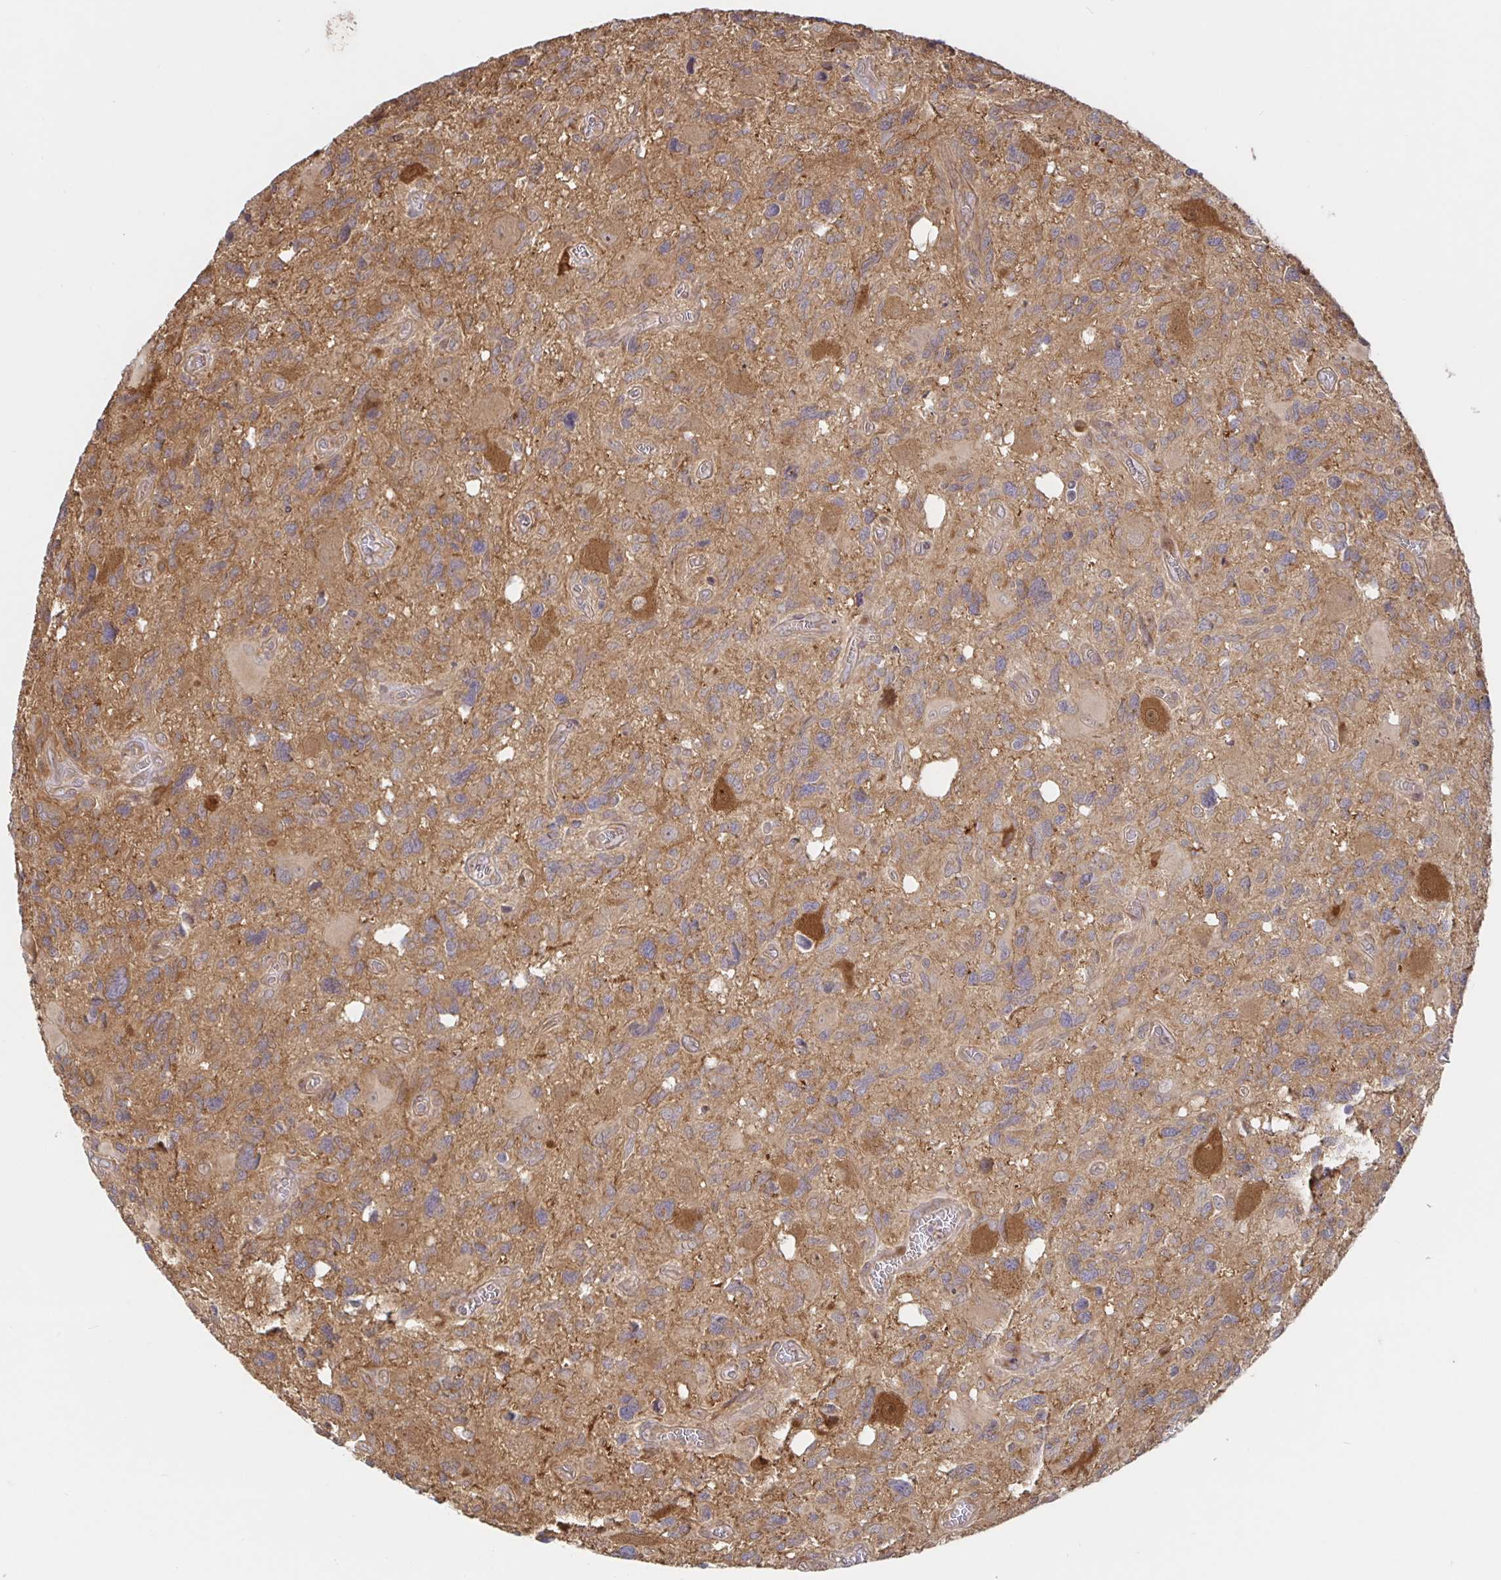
{"staining": {"intensity": "moderate", "quantity": ">75%", "location": "cytoplasmic/membranous"}, "tissue": "glioma", "cell_type": "Tumor cells", "image_type": "cancer", "snomed": [{"axis": "morphology", "description": "Glioma, malignant, High grade"}, {"axis": "topography", "description": "Brain"}], "caption": "An image of glioma stained for a protein demonstrates moderate cytoplasmic/membranous brown staining in tumor cells.", "gene": "AACS", "patient": {"sex": "male", "age": 49}}